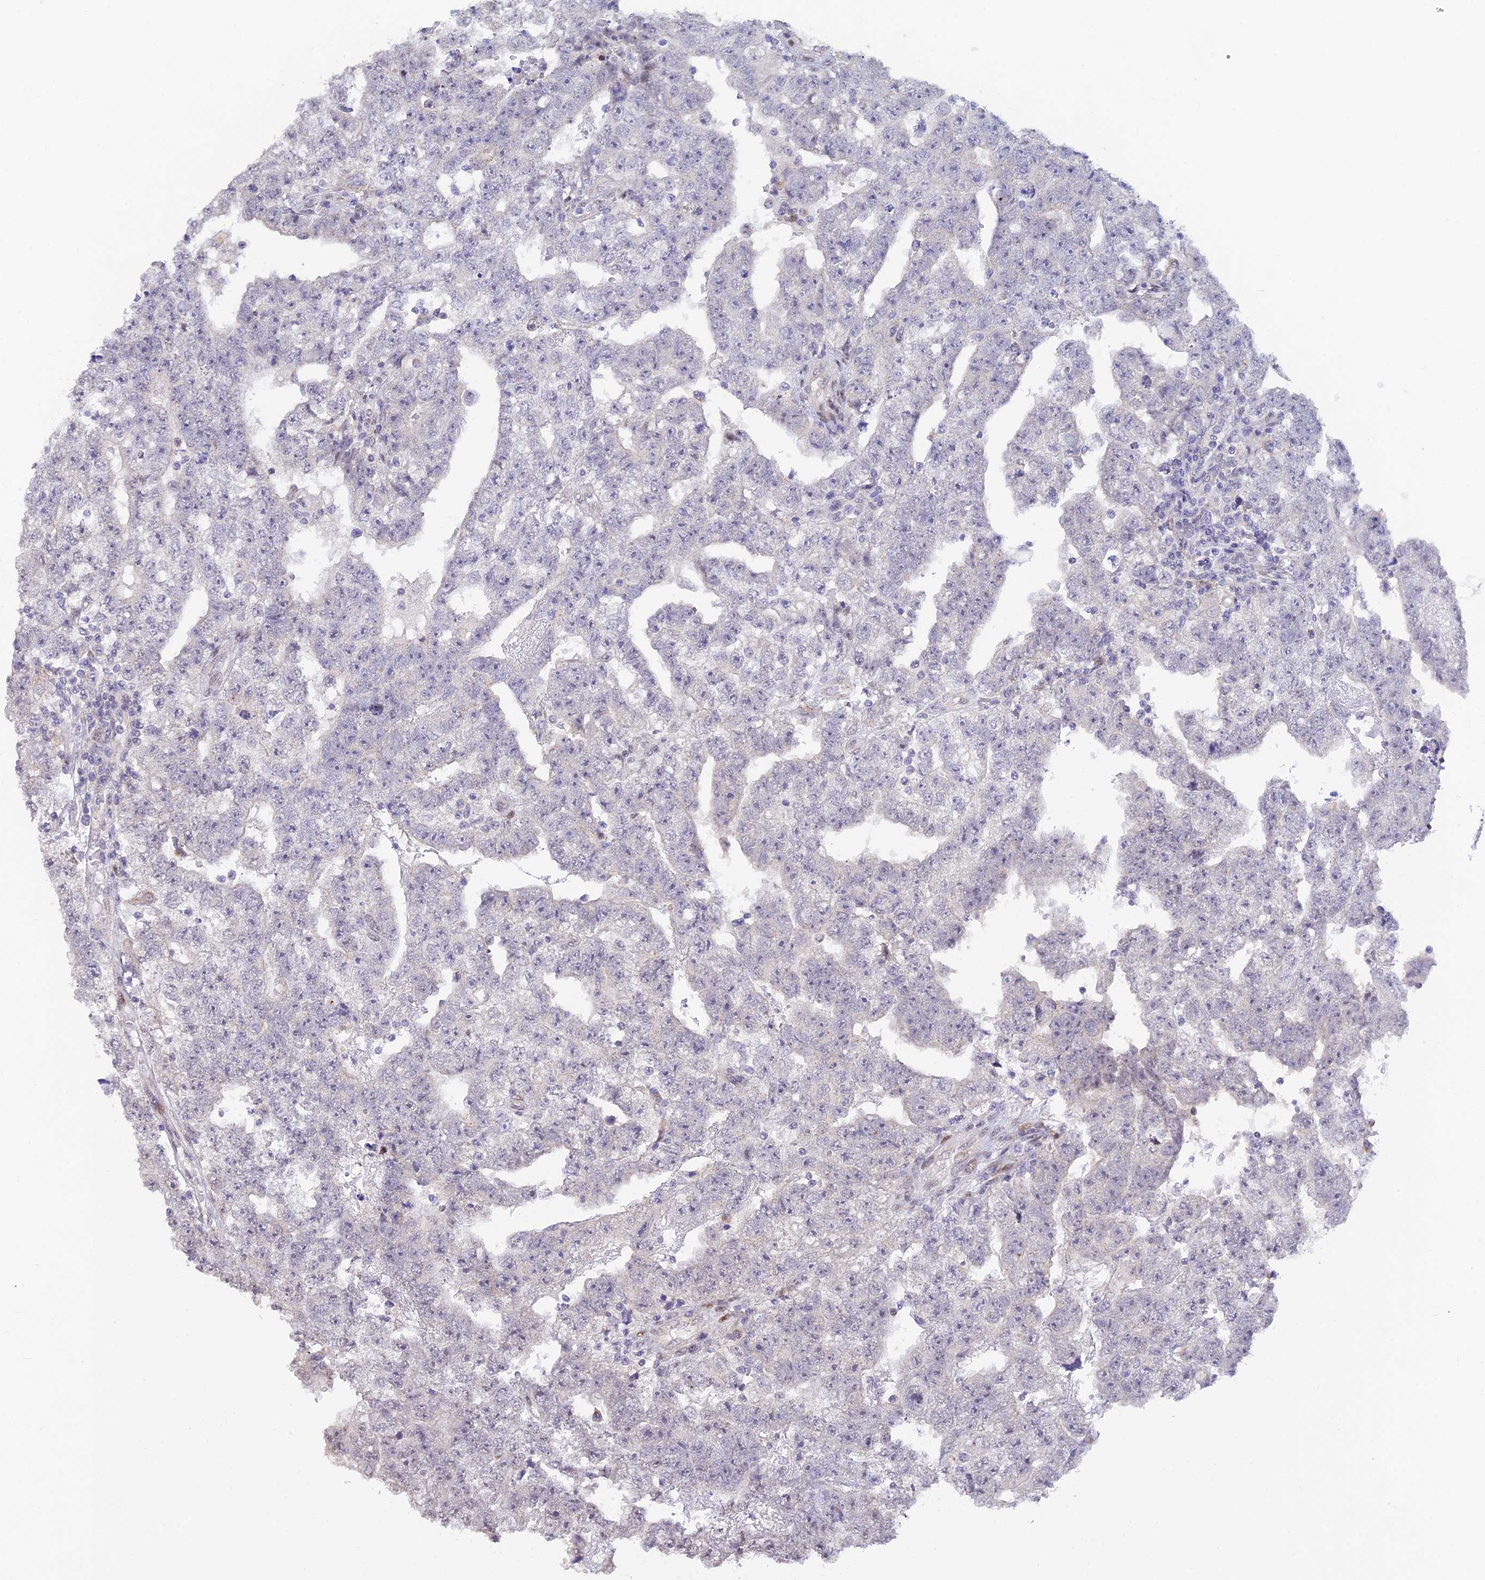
{"staining": {"intensity": "negative", "quantity": "none", "location": "none"}, "tissue": "testis cancer", "cell_type": "Tumor cells", "image_type": "cancer", "snomed": [{"axis": "morphology", "description": "Carcinoma, Embryonal, NOS"}, {"axis": "topography", "description": "Testis"}], "caption": "This is an immunohistochemistry photomicrograph of human testis embryonal carcinoma. There is no positivity in tumor cells.", "gene": "INKA1", "patient": {"sex": "male", "age": 25}}